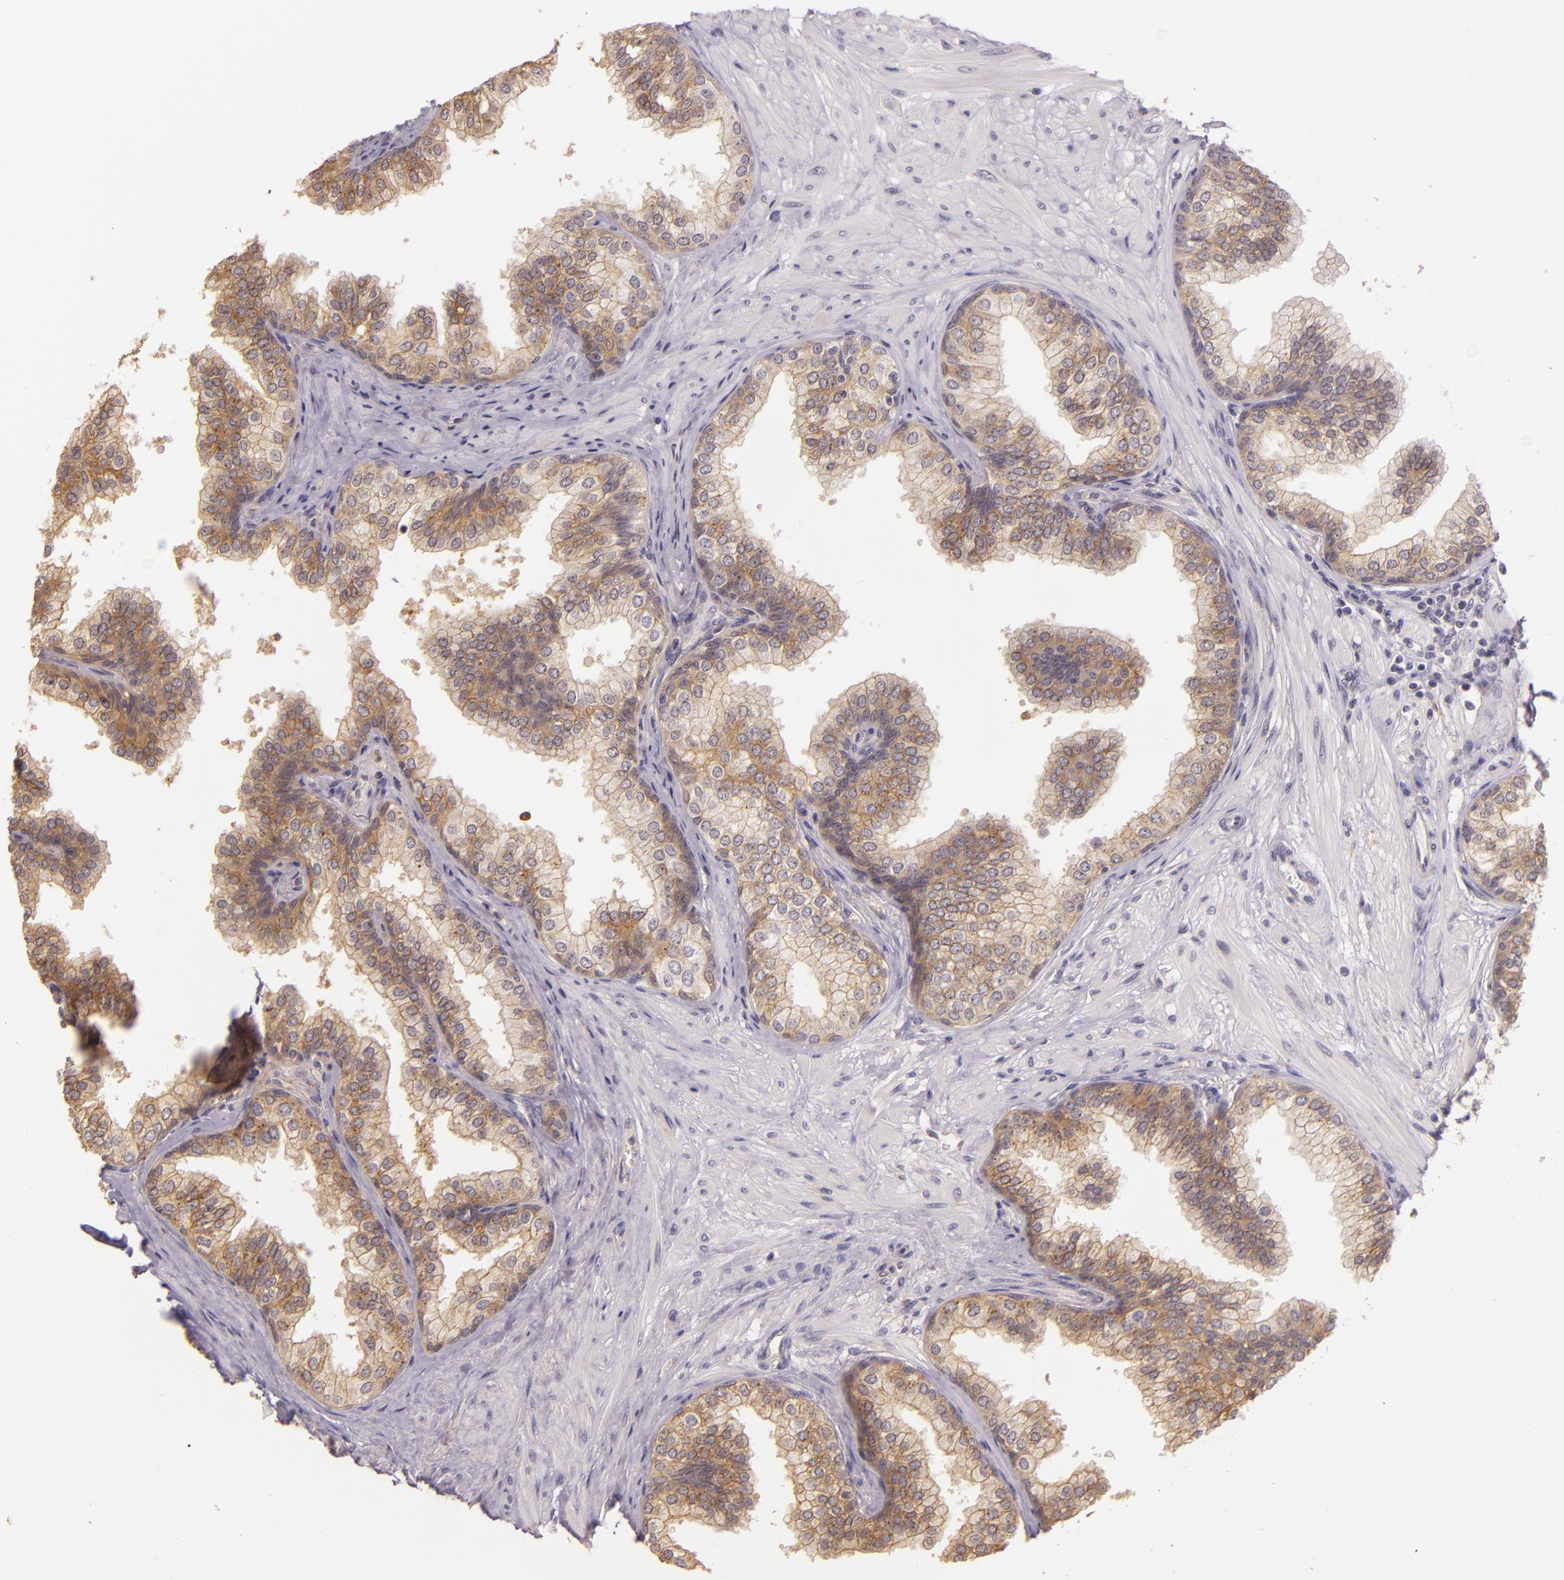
{"staining": {"intensity": "moderate", "quantity": ">75%", "location": "cytoplasmic/membranous"}, "tissue": "prostate", "cell_type": "Glandular cells", "image_type": "normal", "snomed": [{"axis": "morphology", "description": "Normal tissue, NOS"}, {"axis": "topography", "description": "Prostate"}], "caption": "An image showing moderate cytoplasmic/membranous positivity in approximately >75% of glandular cells in unremarkable prostate, as visualized by brown immunohistochemical staining.", "gene": "ARMH4", "patient": {"sex": "male", "age": 60}}